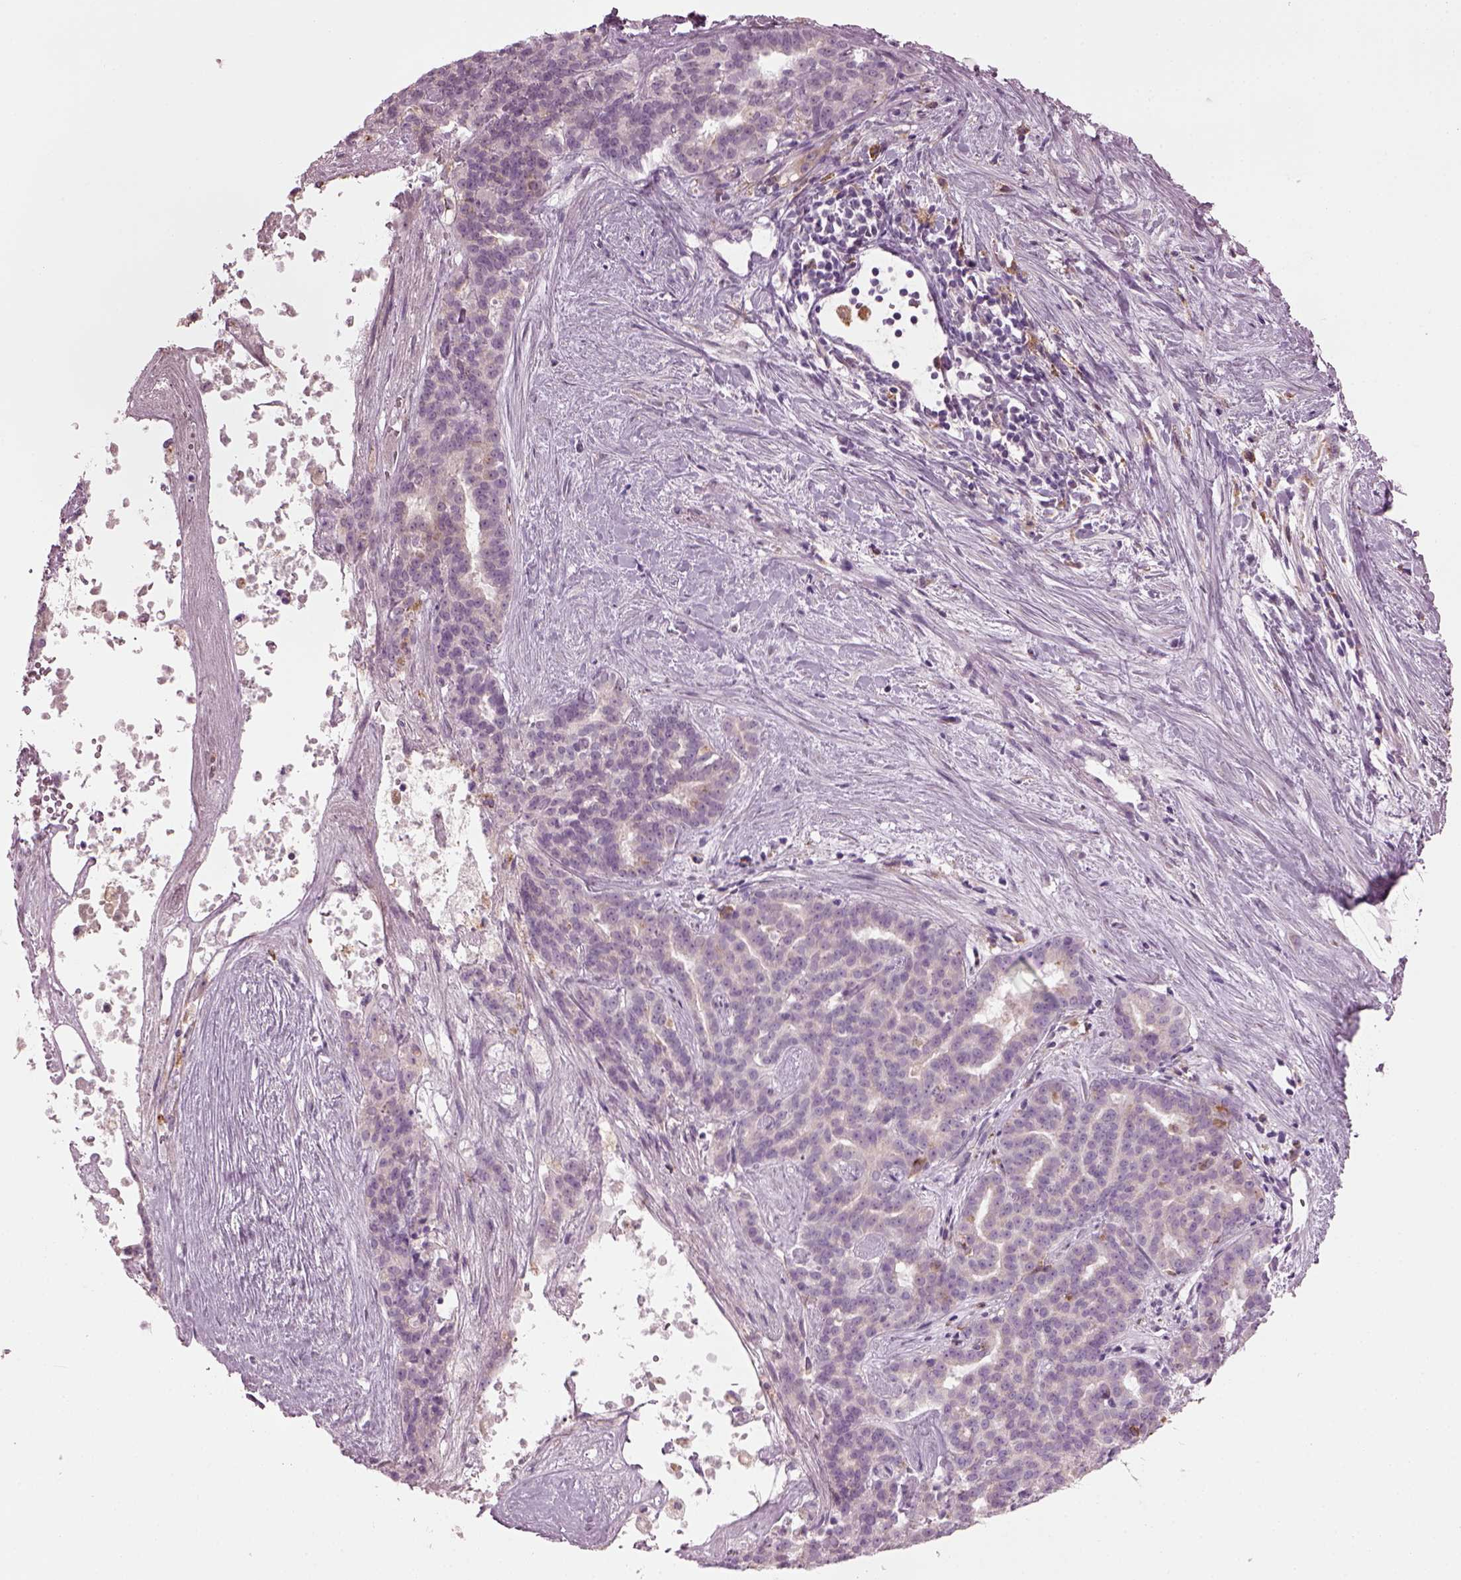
{"staining": {"intensity": "negative", "quantity": "none", "location": "none"}, "tissue": "liver cancer", "cell_type": "Tumor cells", "image_type": "cancer", "snomed": [{"axis": "morphology", "description": "Cholangiocarcinoma"}, {"axis": "topography", "description": "Liver"}], "caption": "Immunohistochemistry of liver cancer (cholangiocarcinoma) reveals no staining in tumor cells. The staining was performed using DAB (3,3'-diaminobenzidine) to visualize the protein expression in brown, while the nuclei were stained in blue with hematoxylin (Magnification: 20x).", "gene": "TMEM231", "patient": {"sex": "female", "age": 47}}